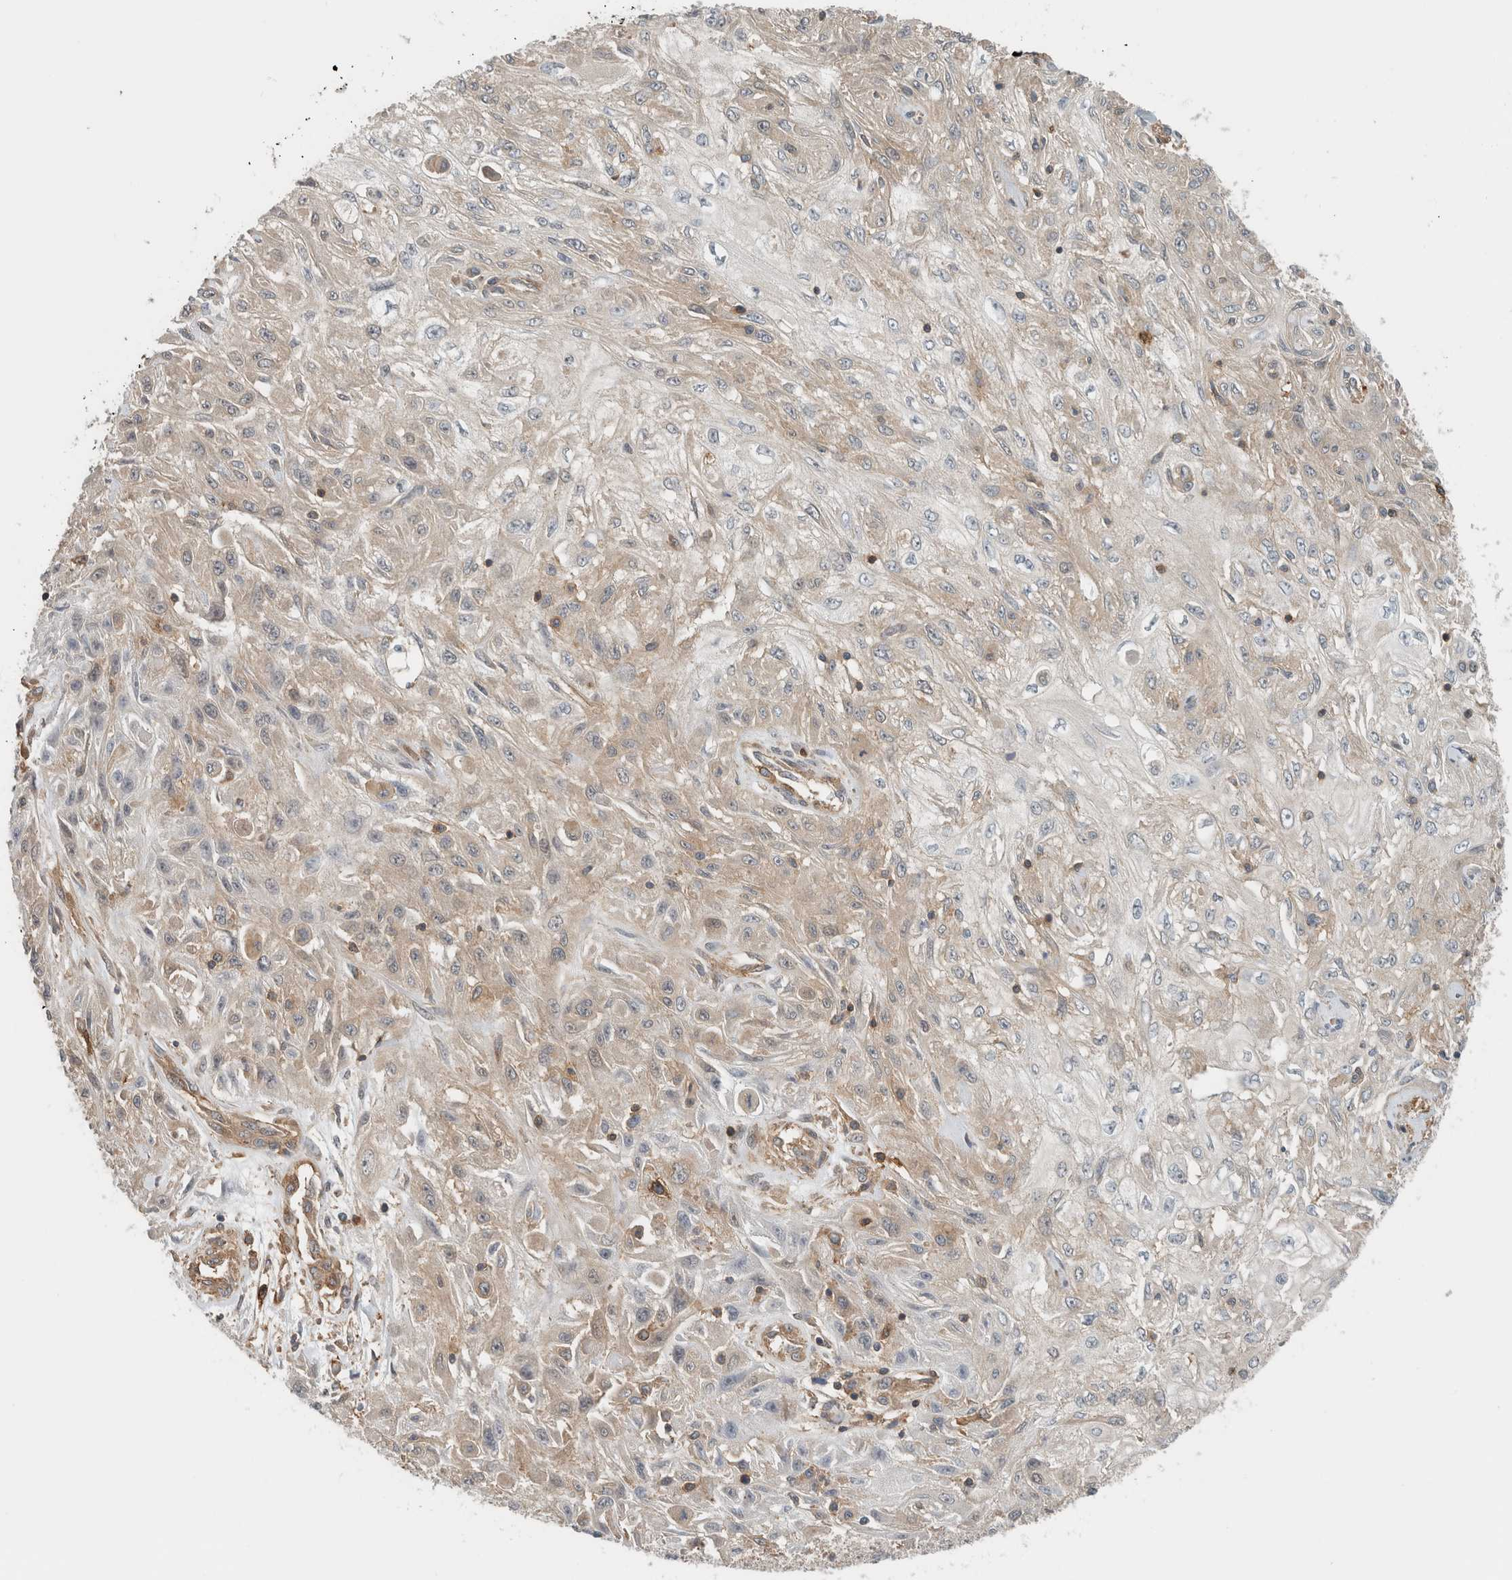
{"staining": {"intensity": "weak", "quantity": "<25%", "location": "cytoplasmic/membranous"}, "tissue": "skin cancer", "cell_type": "Tumor cells", "image_type": "cancer", "snomed": [{"axis": "morphology", "description": "Squamous cell carcinoma, NOS"}, {"axis": "morphology", "description": "Squamous cell carcinoma, metastatic, NOS"}, {"axis": "topography", "description": "Skin"}, {"axis": "topography", "description": "Lymph node"}], "caption": "DAB immunohistochemical staining of human skin cancer (squamous cell carcinoma) displays no significant expression in tumor cells.", "gene": "PFDN4", "patient": {"sex": "male", "age": 75}}